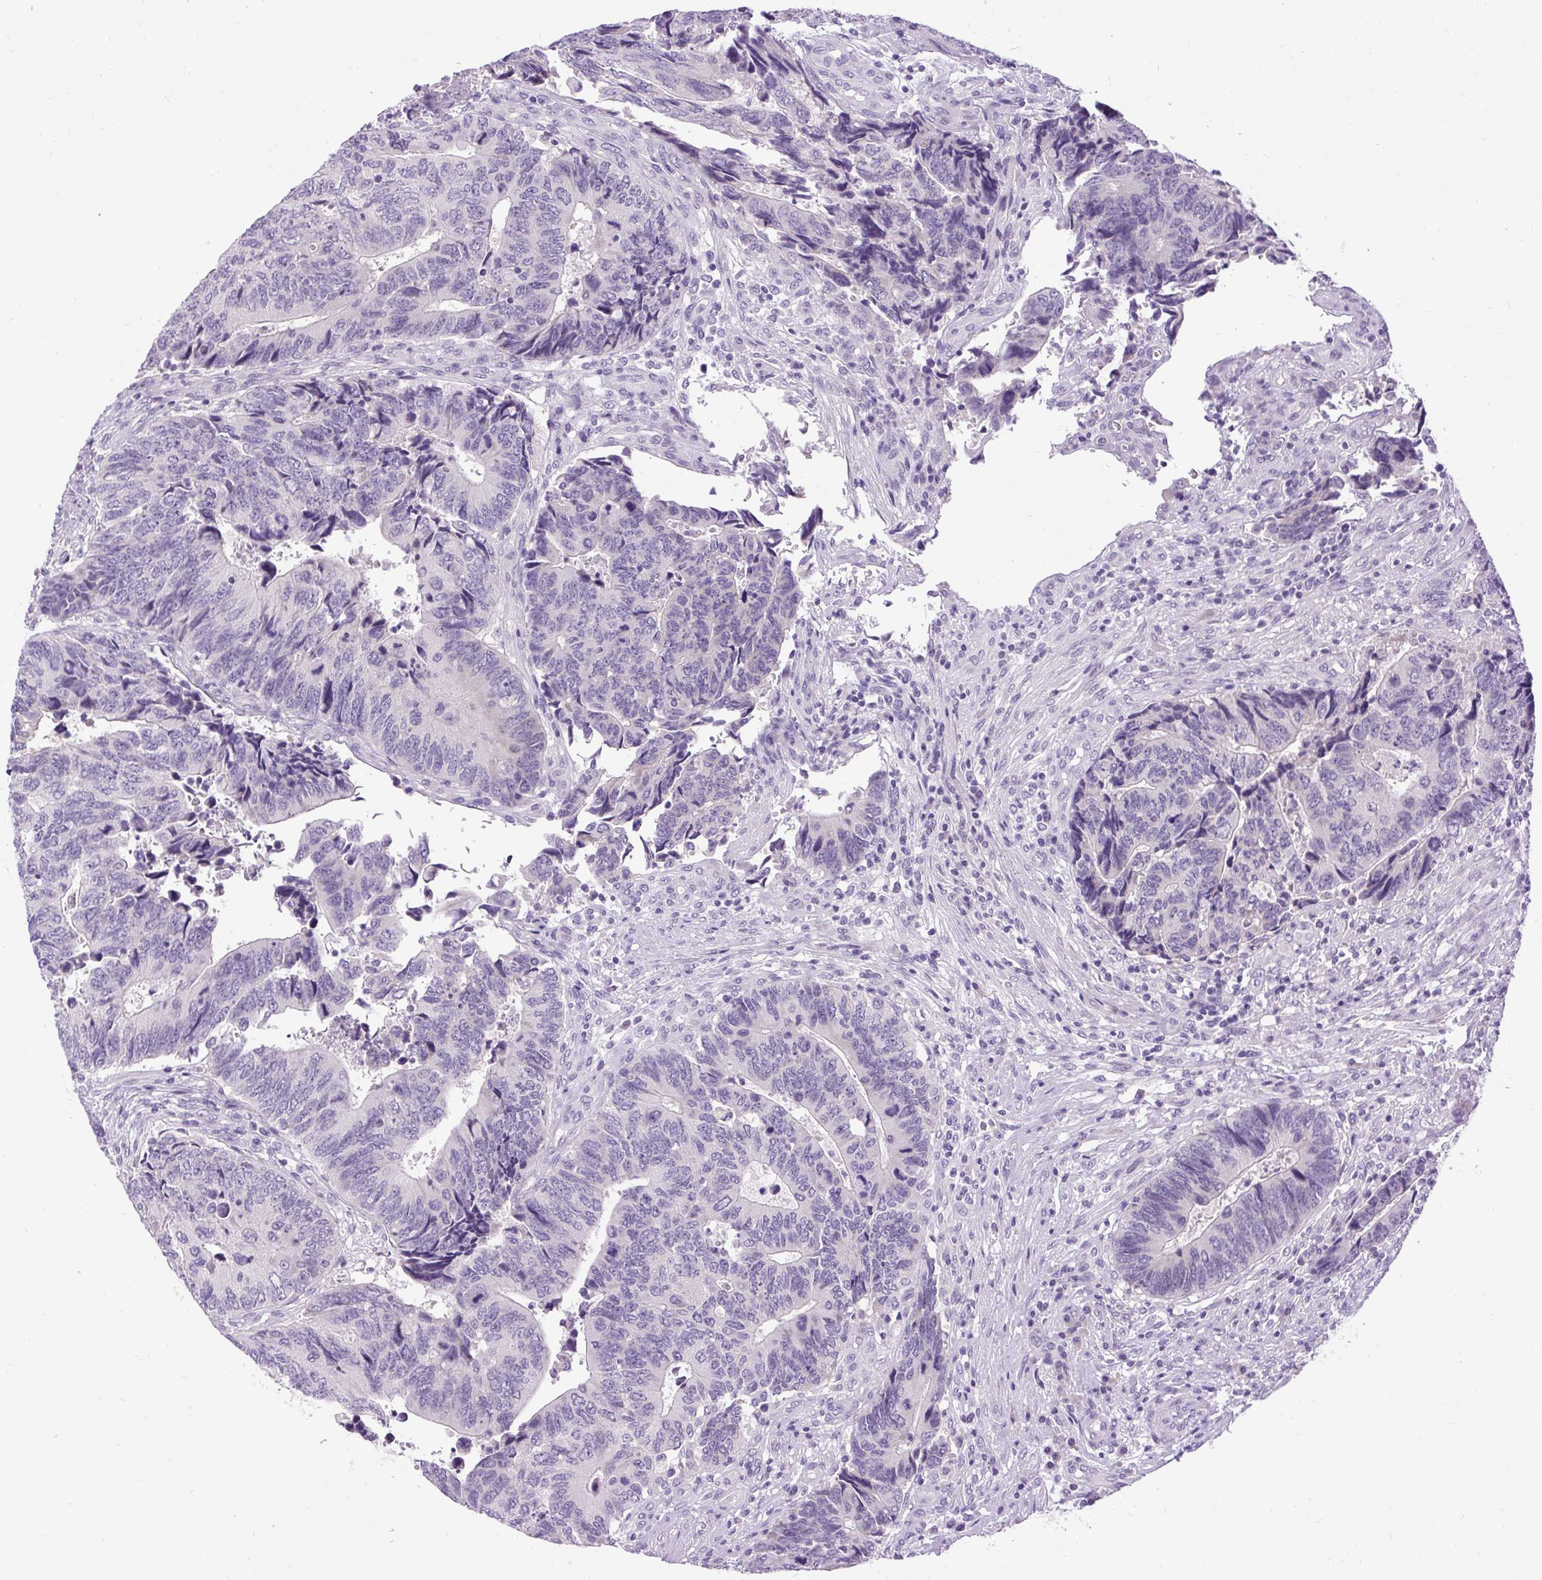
{"staining": {"intensity": "negative", "quantity": "none", "location": "none"}, "tissue": "colorectal cancer", "cell_type": "Tumor cells", "image_type": "cancer", "snomed": [{"axis": "morphology", "description": "Adenocarcinoma, NOS"}, {"axis": "topography", "description": "Colon"}], "caption": "Tumor cells are negative for protein expression in human colorectal cancer.", "gene": "FABP7", "patient": {"sex": "male", "age": 87}}